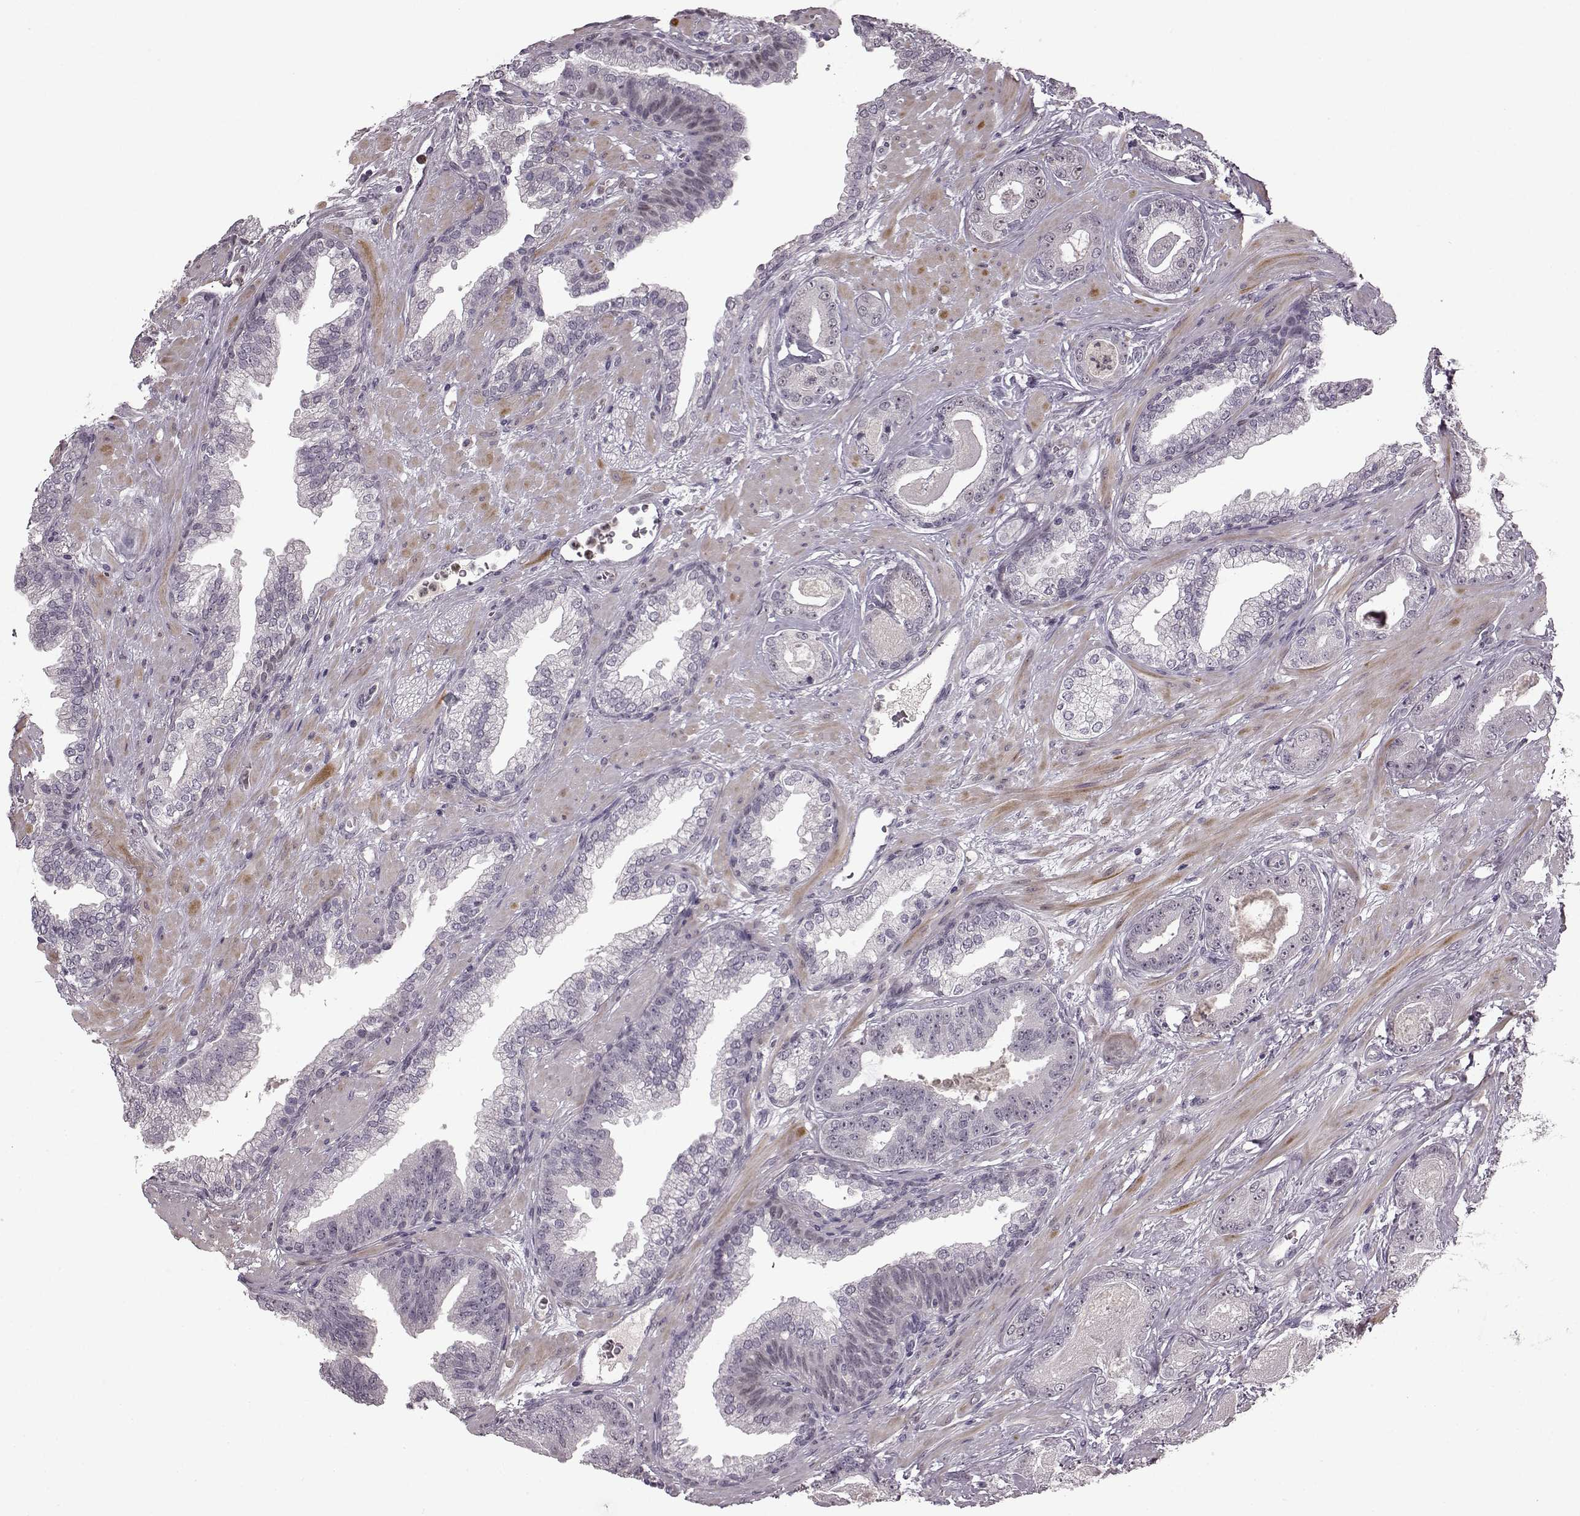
{"staining": {"intensity": "negative", "quantity": "none", "location": "none"}, "tissue": "prostate cancer", "cell_type": "Tumor cells", "image_type": "cancer", "snomed": [{"axis": "morphology", "description": "Adenocarcinoma, Low grade"}, {"axis": "topography", "description": "Prostate"}], "caption": "DAB immunohistochemical staining of adenocarcinoma (low-grade) (prostate) exhibits no significant expression in tumor cells.", "gene": "CNGA3", "patient": {"sex": "male", "age": 61}}